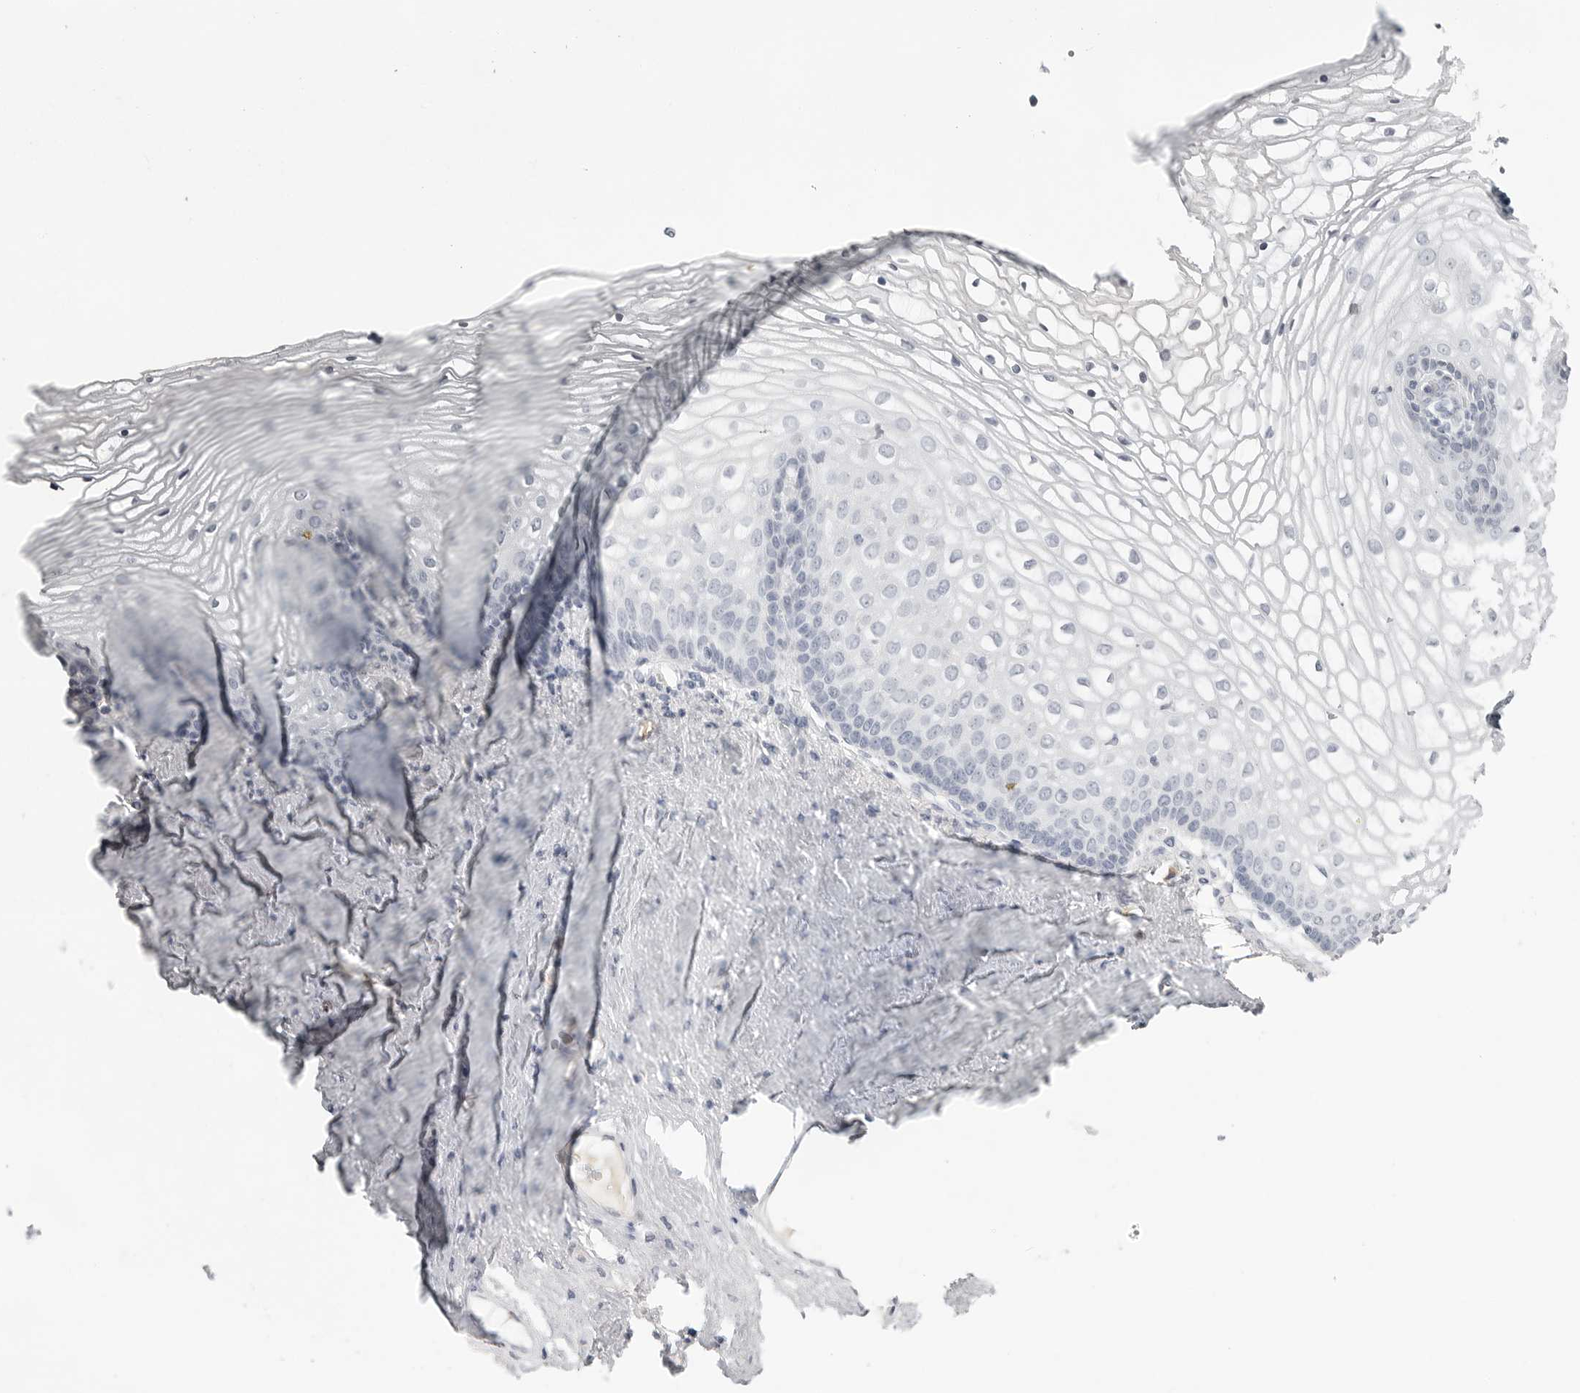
{"staining": {"intensity": "negative", "quantity": "none", "location": "none"}, "tissue": "vagina", "cell_type": "Squamous epithelial cells", "image_type": "normal", "snomed": [{"axis": "morphology", "description": "Normal tissue, NOS"}, {"axis": "topography", "description": "Vagina"}], "caption": "IHC histopathology image of normal vagina stained for a protein (brown), which exhibits no staining in squamous epithelial cells.", "gene": "AMPD1", "patient": {"sex": "female", "age": 60}}